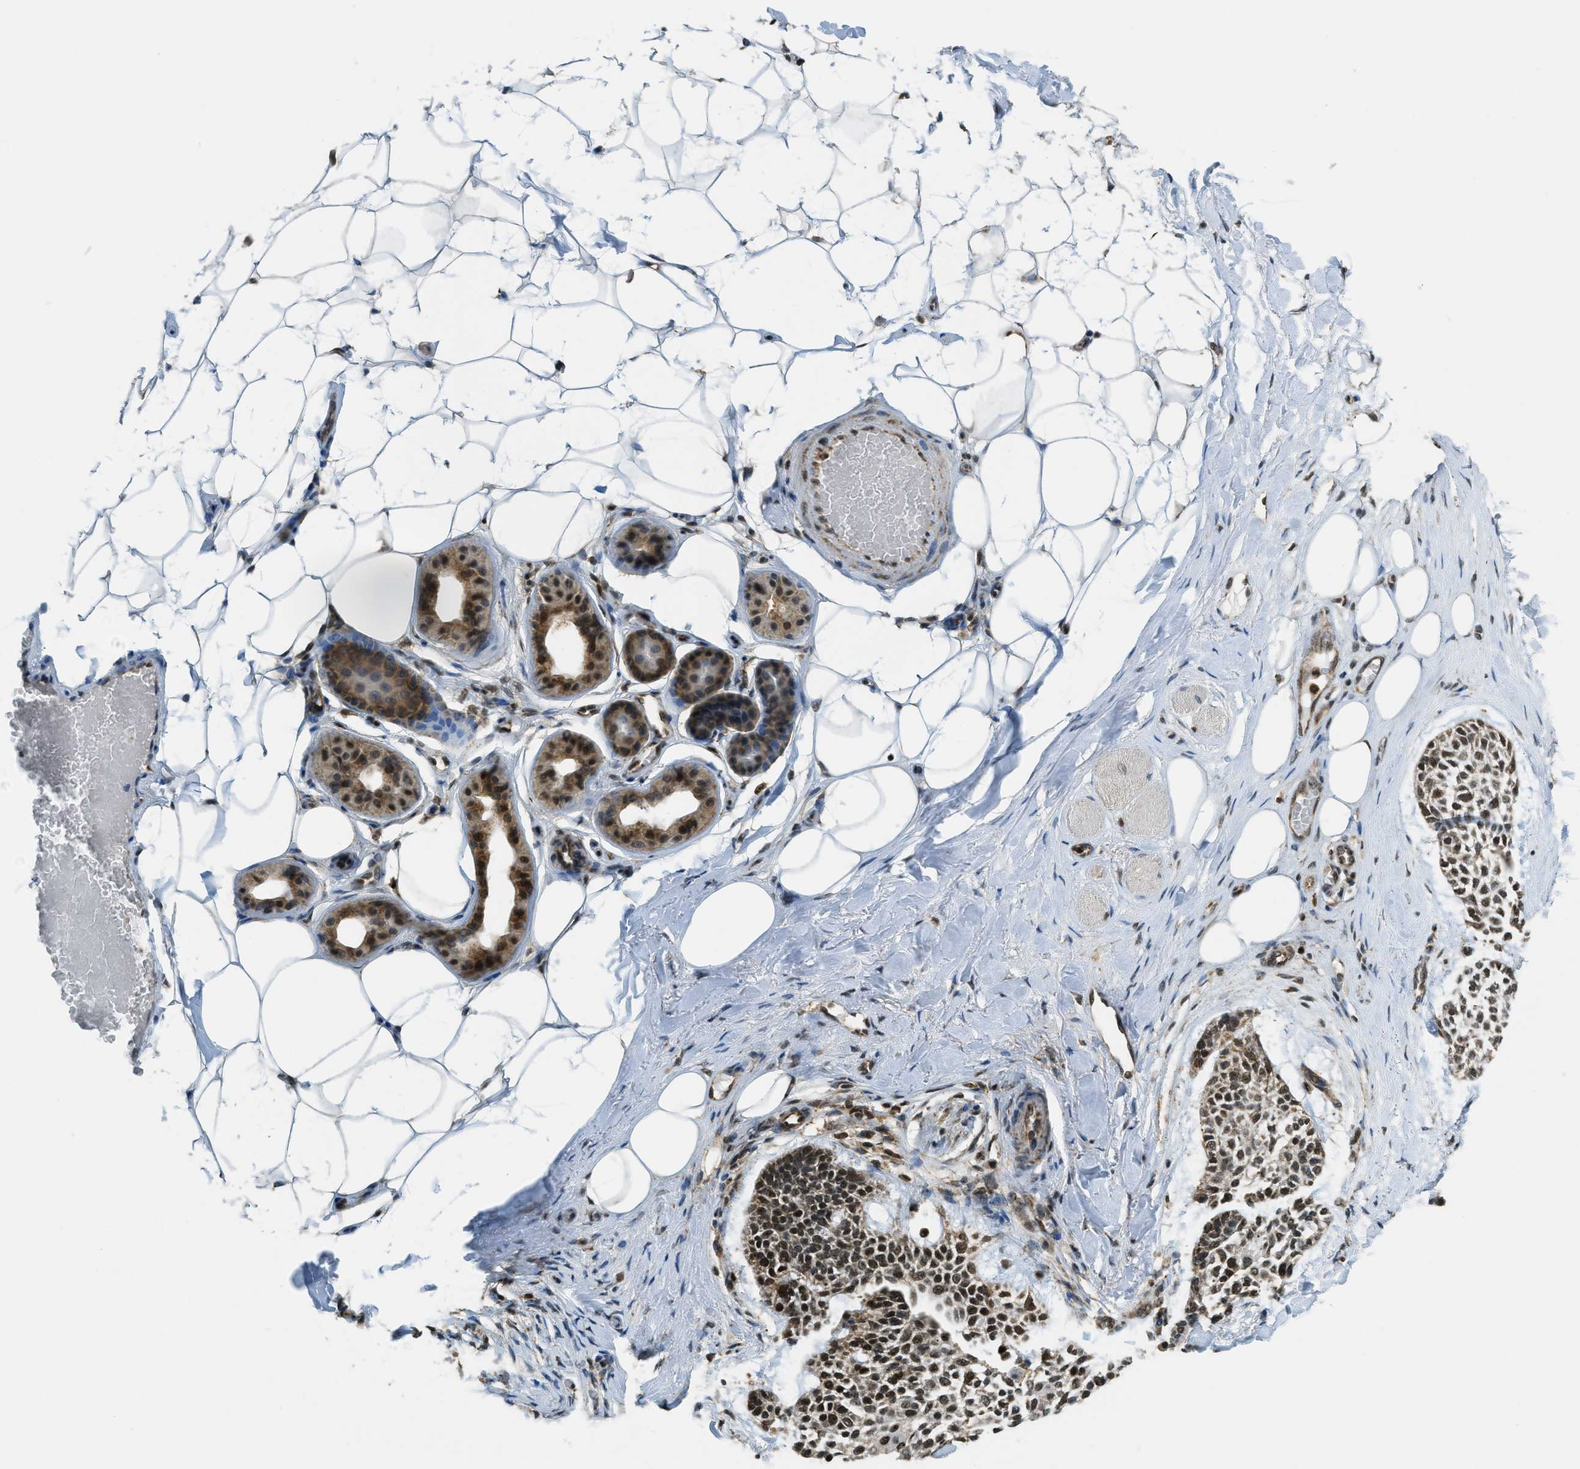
{"staining": {"intensity": "strong", "quantity": ">75%", "location": "nuclear"}, "tissue": "skin cancer", "cell_type": "Tumor cells", "image_type": "cancer", "snomed": [{"axis": "morphology", "description": "Normal tissue, NOS"}, {"axis": "morphology", "description": "Basal cell carcinoma"}, {"axis": "topography", "description": "Skin"}], "caption": "Immunohistochemical staining of skin basal cell carcinoma exhibits strong nuclear protein expression in approximately >75% of tumor cells. (Brightfield microscopy of DAB IHC at high magnification).", "gene": "TNPO1", "patient": {"sex": "female", "age": 70}}